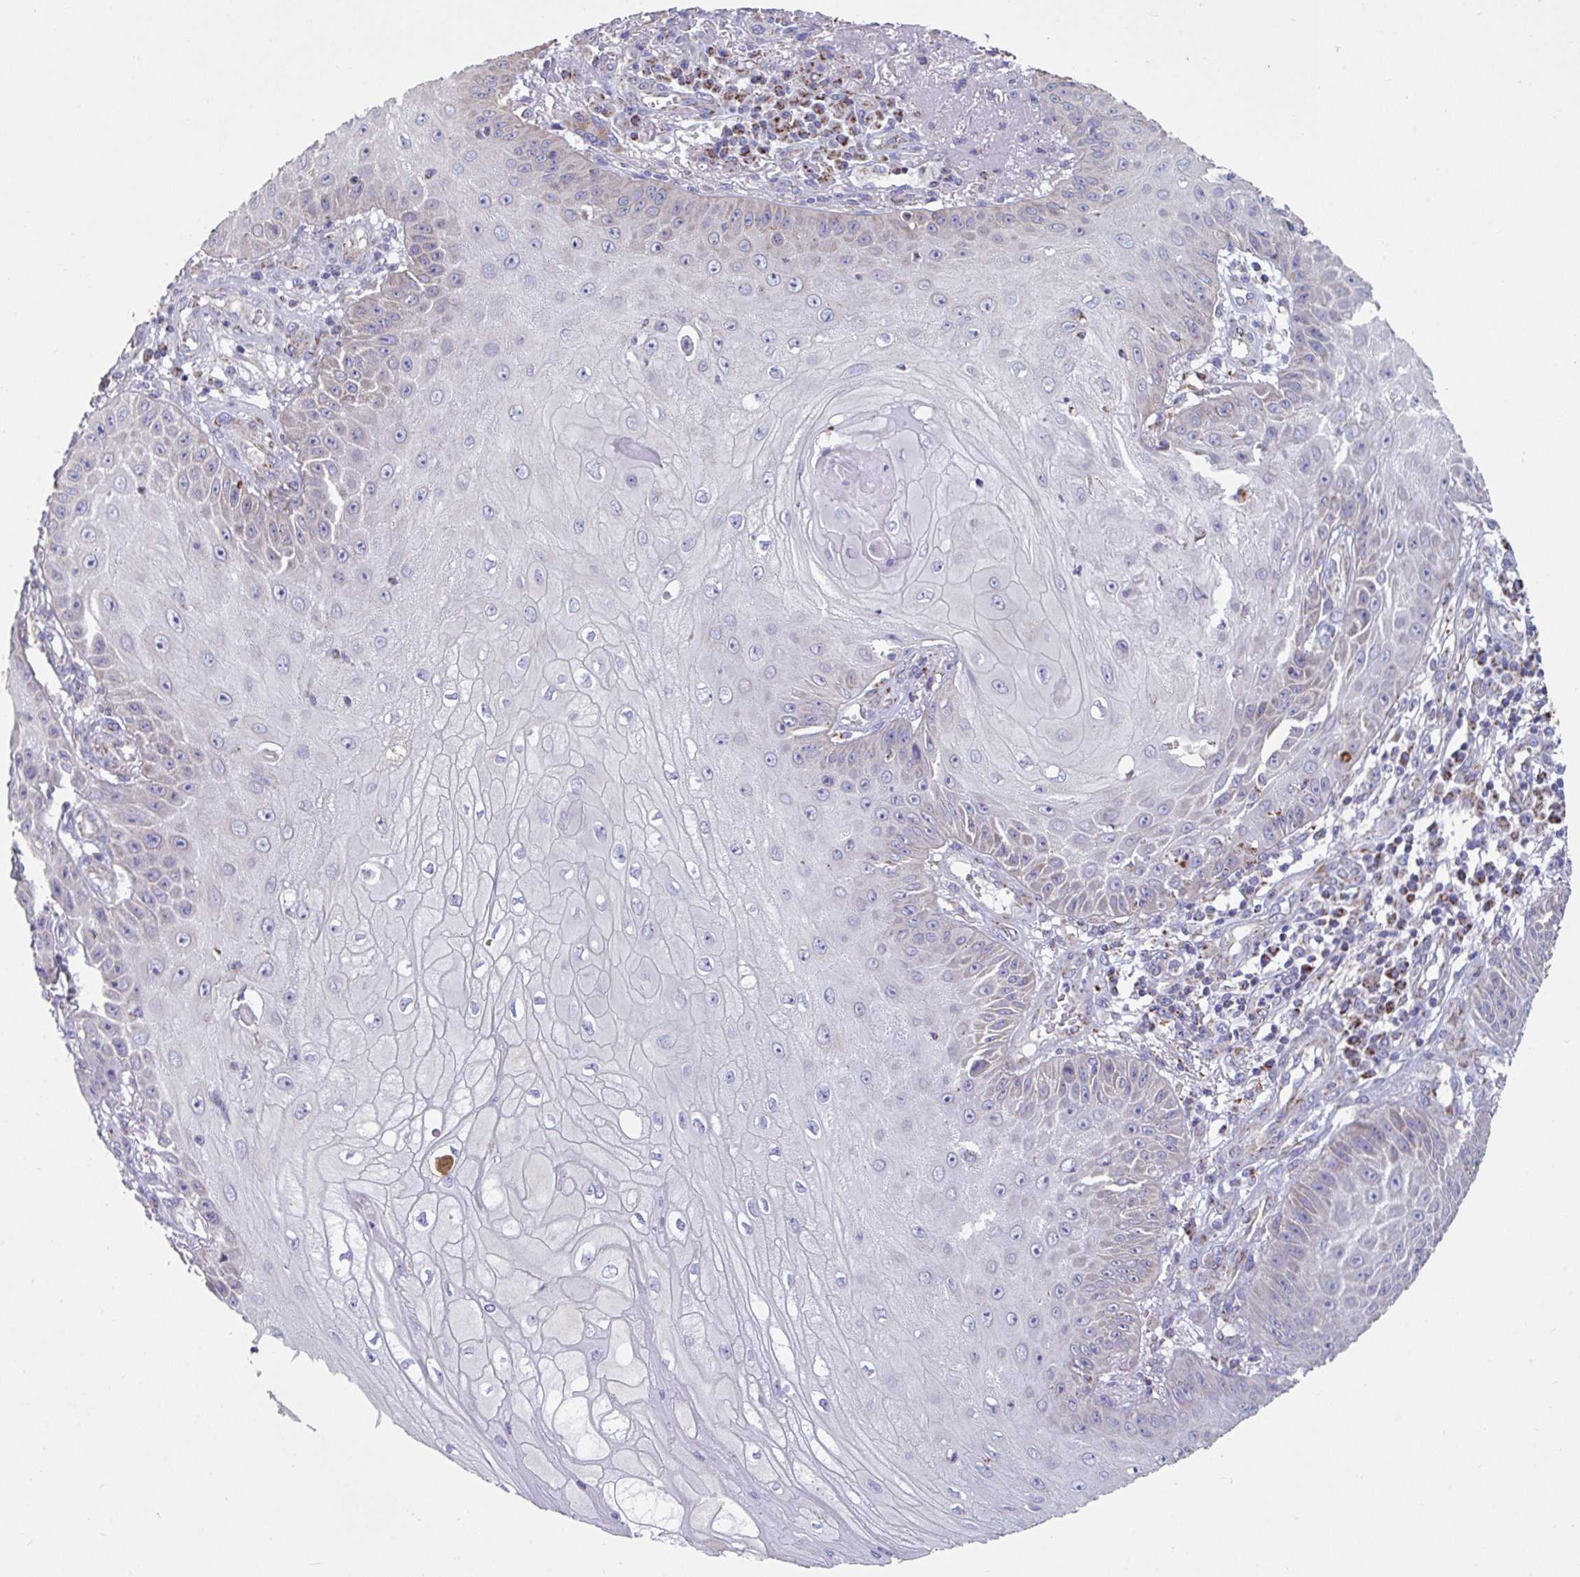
{"staining": {"intensity": "negative", "quantity": "none", "location": "none"}, "tissue": "skin cancer", "cell_type": "Tumor cells", "image_type": "cancer", "snomed": [{"axis": "morphology", "description": "Squamous cell carcinoma, NOS"}, {"axis": "topography", "description": "Skin"}], "caption": "This is an immunohistochemistry histopathology image of skin cancer. There is no positivity in tumor cells.", "gene": "BCAT2", "patient": {"sex": "male", "age": 70}}